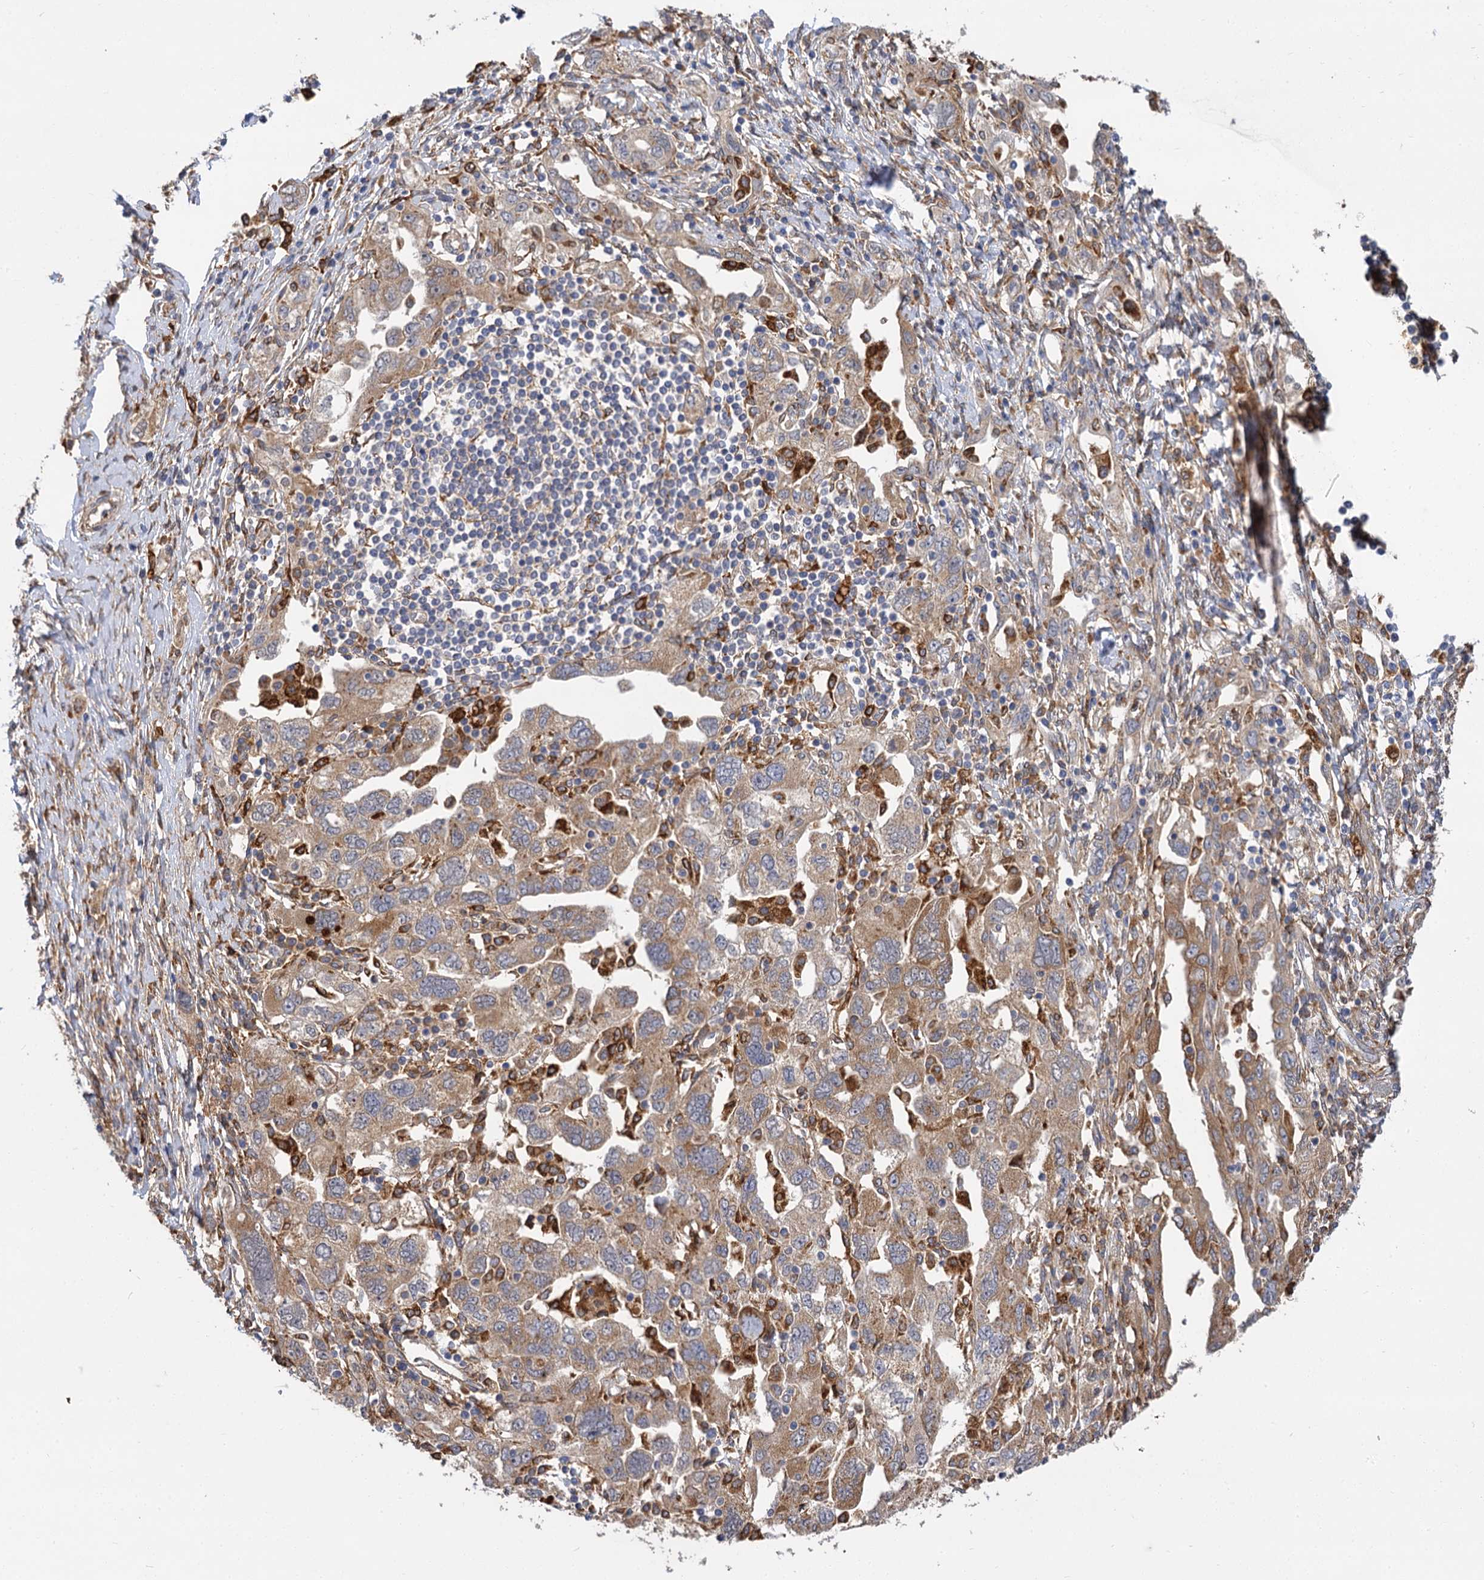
{"staining": {"intensity": "moderate", "quantity": ">75%", "location": "cytoplasmic/membranous"}, "tissue": "ovarian cancer", "cell_type": "Tumor cells", "image_type": "cancer", "snomed": [{"axis": "morphology", "description": "Carcinoma, NOS"}, {"axis": "morphology", "description": "Cystadenocarcinoma, serous, NOS"}, {"axis": "topography", "description": "Ovary"}], "caption": "Immunohistochemistry image of carcinoma (ovarian) stained for a protein (brown), which demonstrates medium levels of moderate cytoplasmic/membranous staining in about >75% of tumor cells.", "gene": "PPIP5K2", "patient": {"sex": "female", "age": 69}}